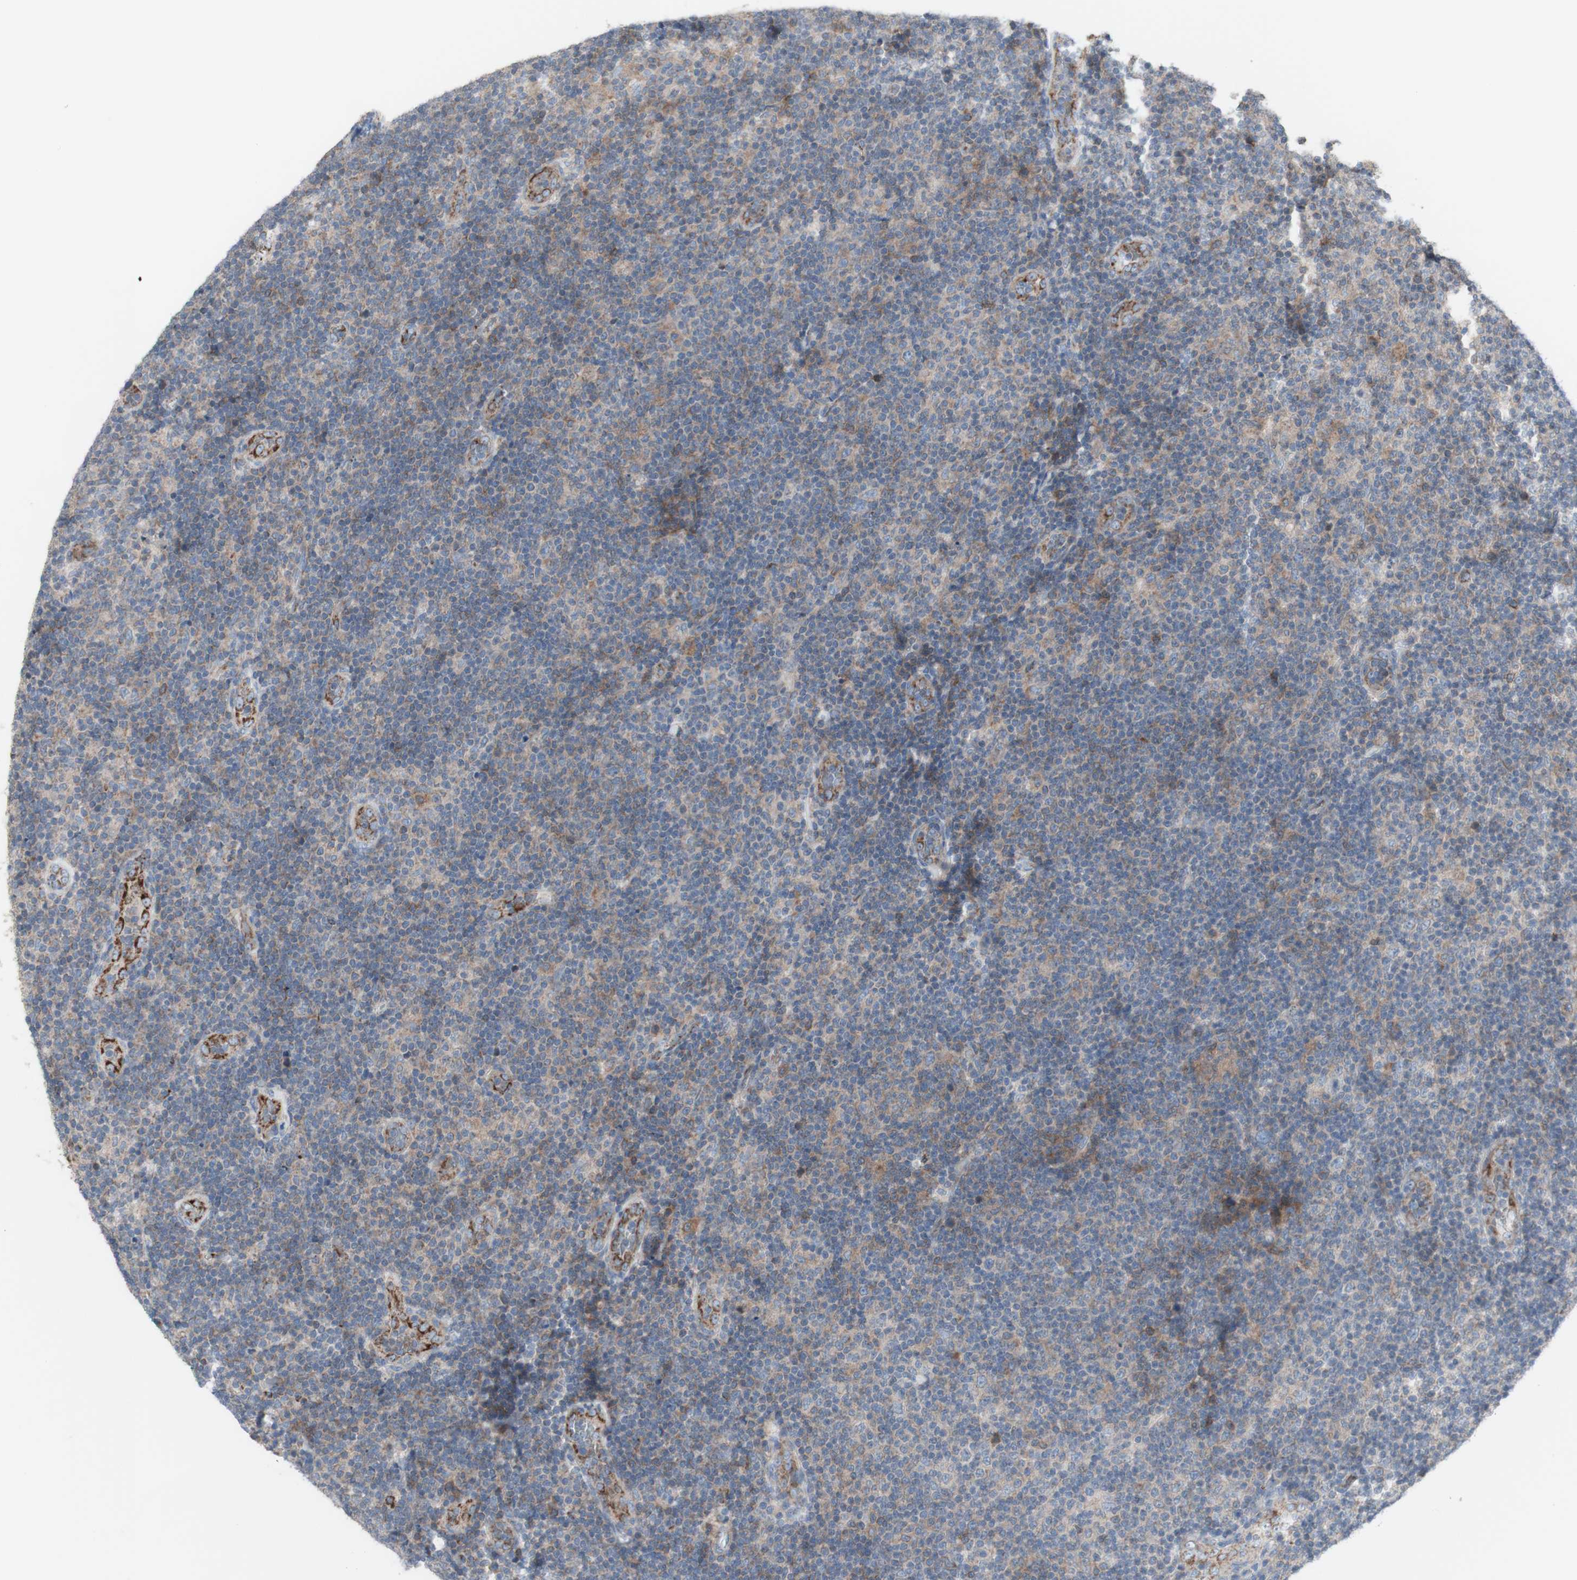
{"staining": {"intensity": "weak", "quantity": "<25%", "location": "cytoplasmic/membranous"}, "tissue": "lymphoma", "cell_type": "Tumor cells", "image_type": "cancer", "snomed": [{"axis": "morphology", "description": "Malignant lymphoma, non-Hodgkin's type, Low grade"}, {"axis": "topography", "description": "Lymph node"}], "caption": "Immunohistochemical staining of human lymphoma displays no significant positivity in tumor cells.", "gene": "C3orf52", "patient": {"sex": "male", "age": 83}}